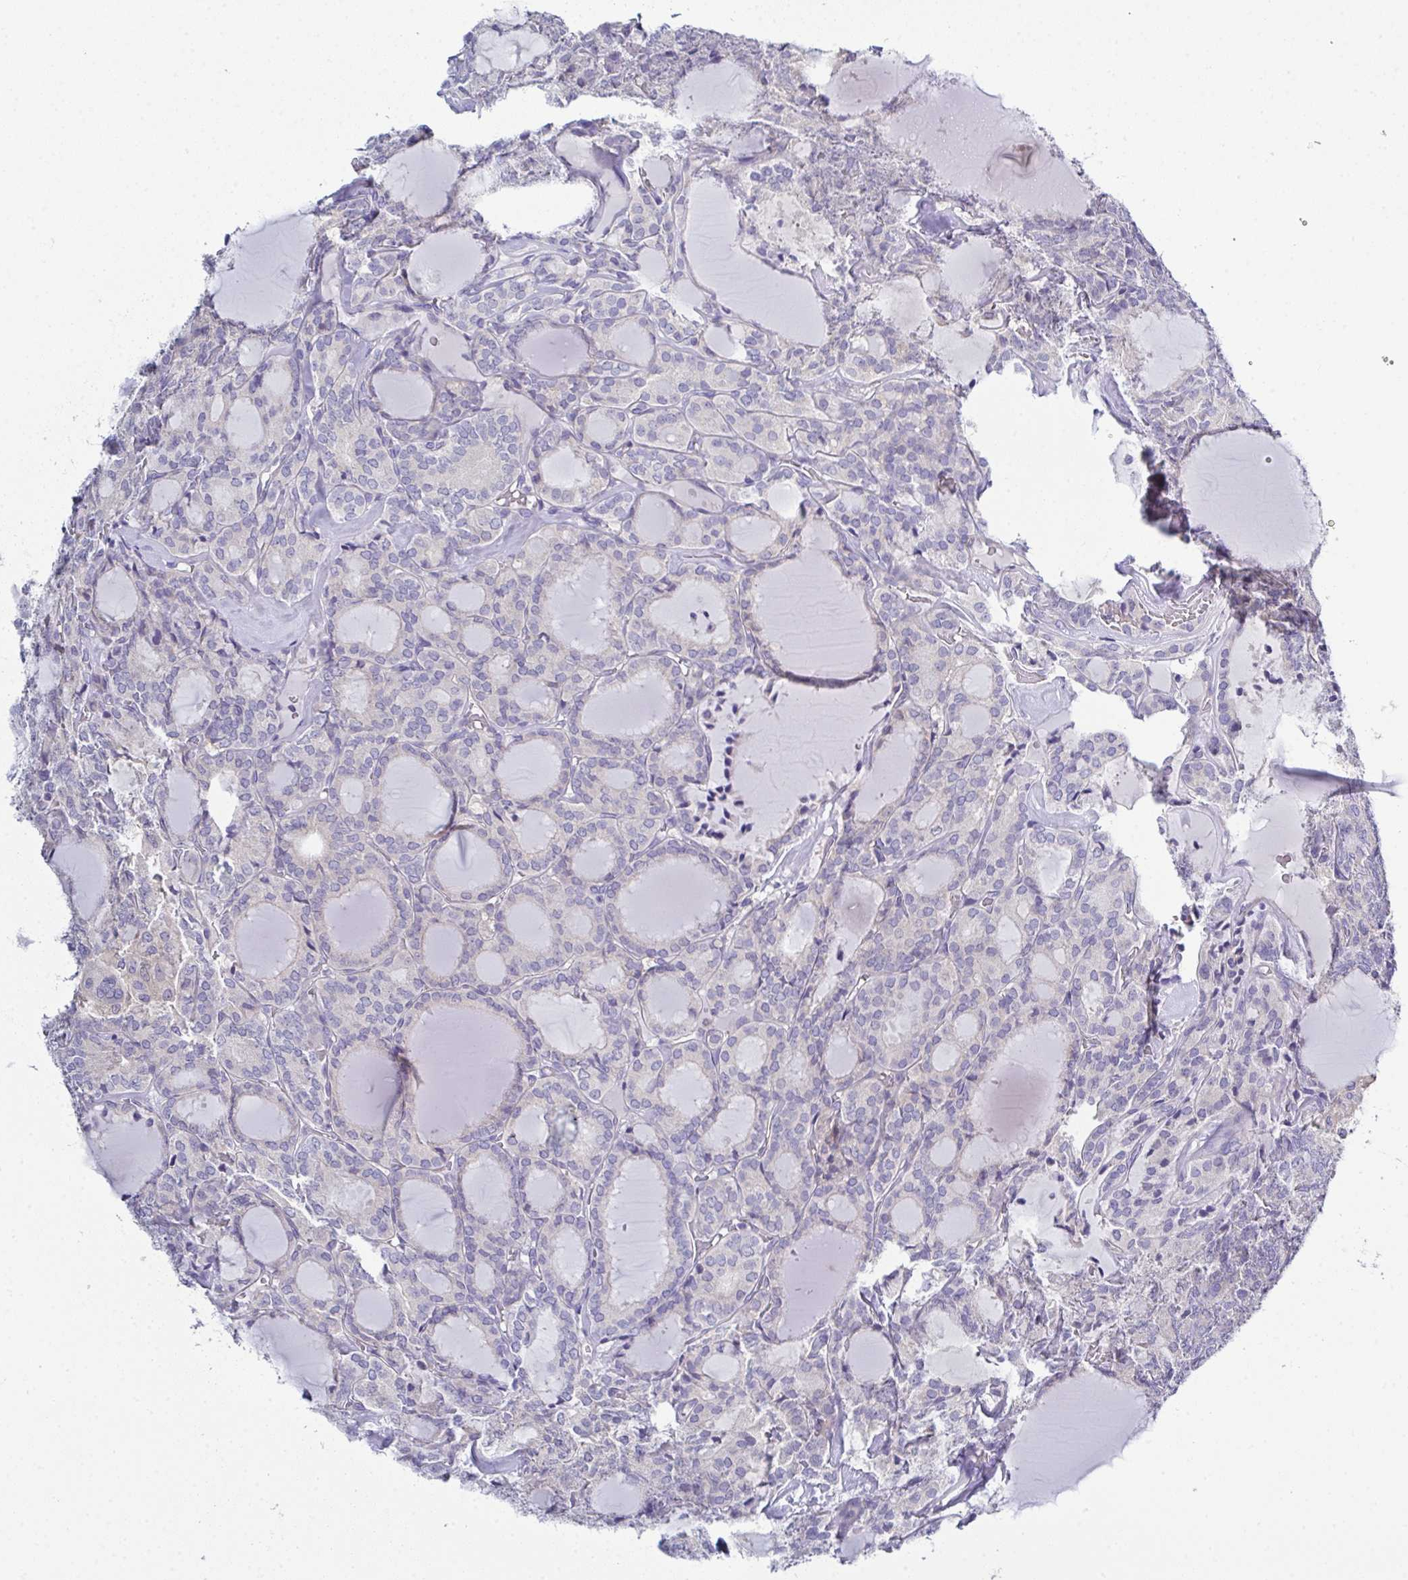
{"staining": {"intensity": "negative", "quantity": "none", "location": "none"}, "tissue": "thyroid cancer", "cell_type": "Tumor cells", "image_type": "cancer", "snomed": [{"axis": "morphology", "description": "Follicular adenoma carcinoma, NOS"}, {"axis": "topography", "description": "Thyroid gland"}], "caption": "A histopathology image of thyroid cancer (follicular adenoma carcinoma) stained for a protein reveals no brown staining in tumor cells.", "gene": "CFAP97D1", "patient": {"sex": "male", "age": 74}}